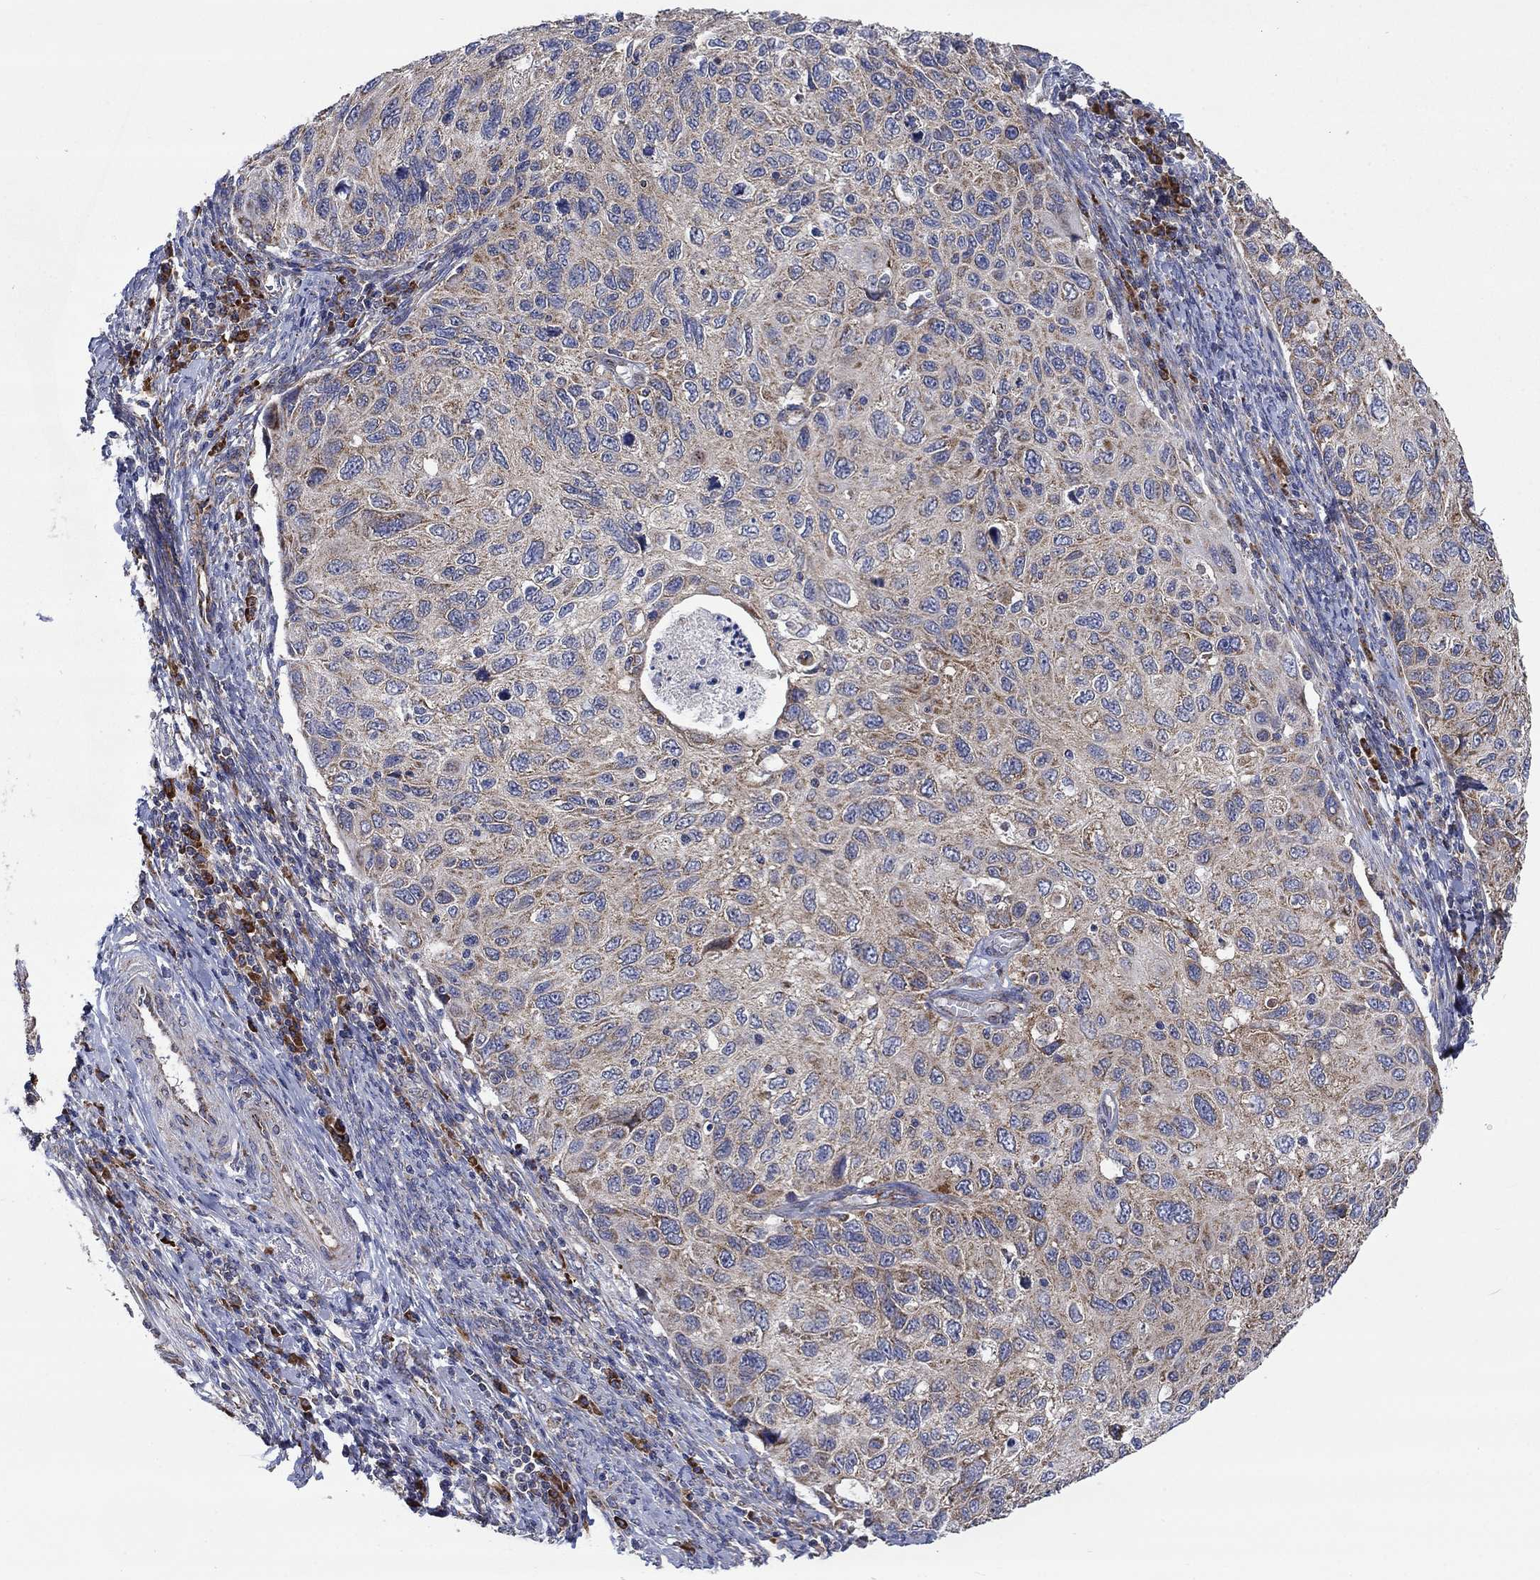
{"staining": {"intensity": "moderate", "quantity": "<25%", "location": "cytoplasmic/membranous"}, "tissue": "cervical cancer", "cell_type": "Tumor cells", "image_type": "cancer", "snomed": [{"axis": "morphology", "description": "Squamous cell carcinoma, NOS"}, {"axis": "topography", "description": "Cervix"}], "caption": "Cervical cancer (squamous cell carcinoma) tissue demonstrates moderate cytoplasmic/membranous expression in approximately <25% of tumor cells (DAB (3,3'-diaminobenzidine) IHC with brightfield microscopy, high magnification).", "gene": "RPLP0", "patient": {"sex": "female", "age": 70}}